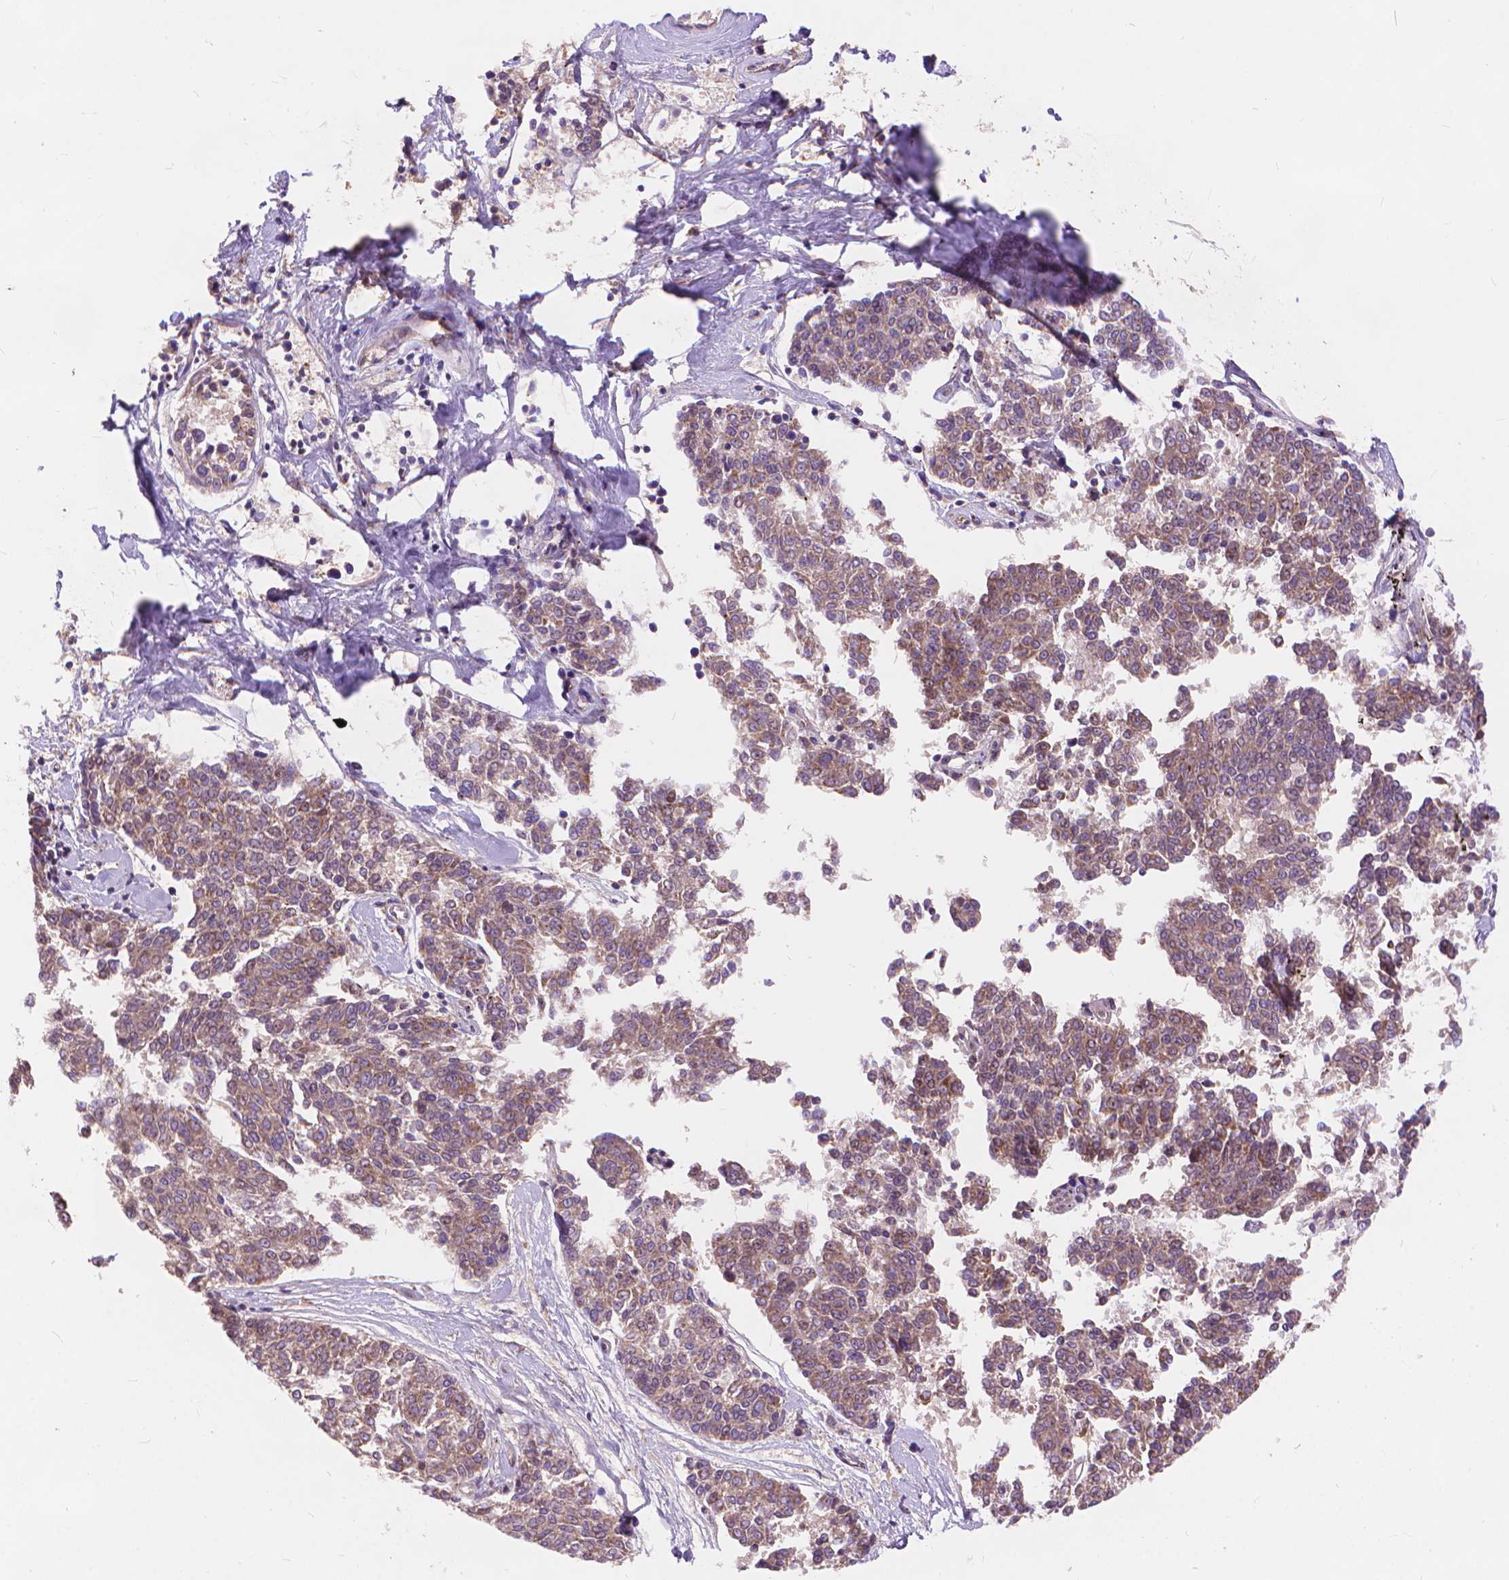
{"staining": {"intensity": "weak", "quantity": ">75%", "location": "cytoplasmic/membranous"}, "tissue": "melanoma", "cell_type": "Tumor cells", "image_type": "cancer", "snomed": [{"axis": "morphology", "description": "Malignant melanoma, NOS"}, {"axis": "topography", "description": "Skin"}], "caption": "This is a micrograph of IHC staining of melanoma, which shows weak expression in the cytoplasmic/membranous of tumor cells.", "gene": "ARAP1", "patient": {"sex": "female", "age": 72}}